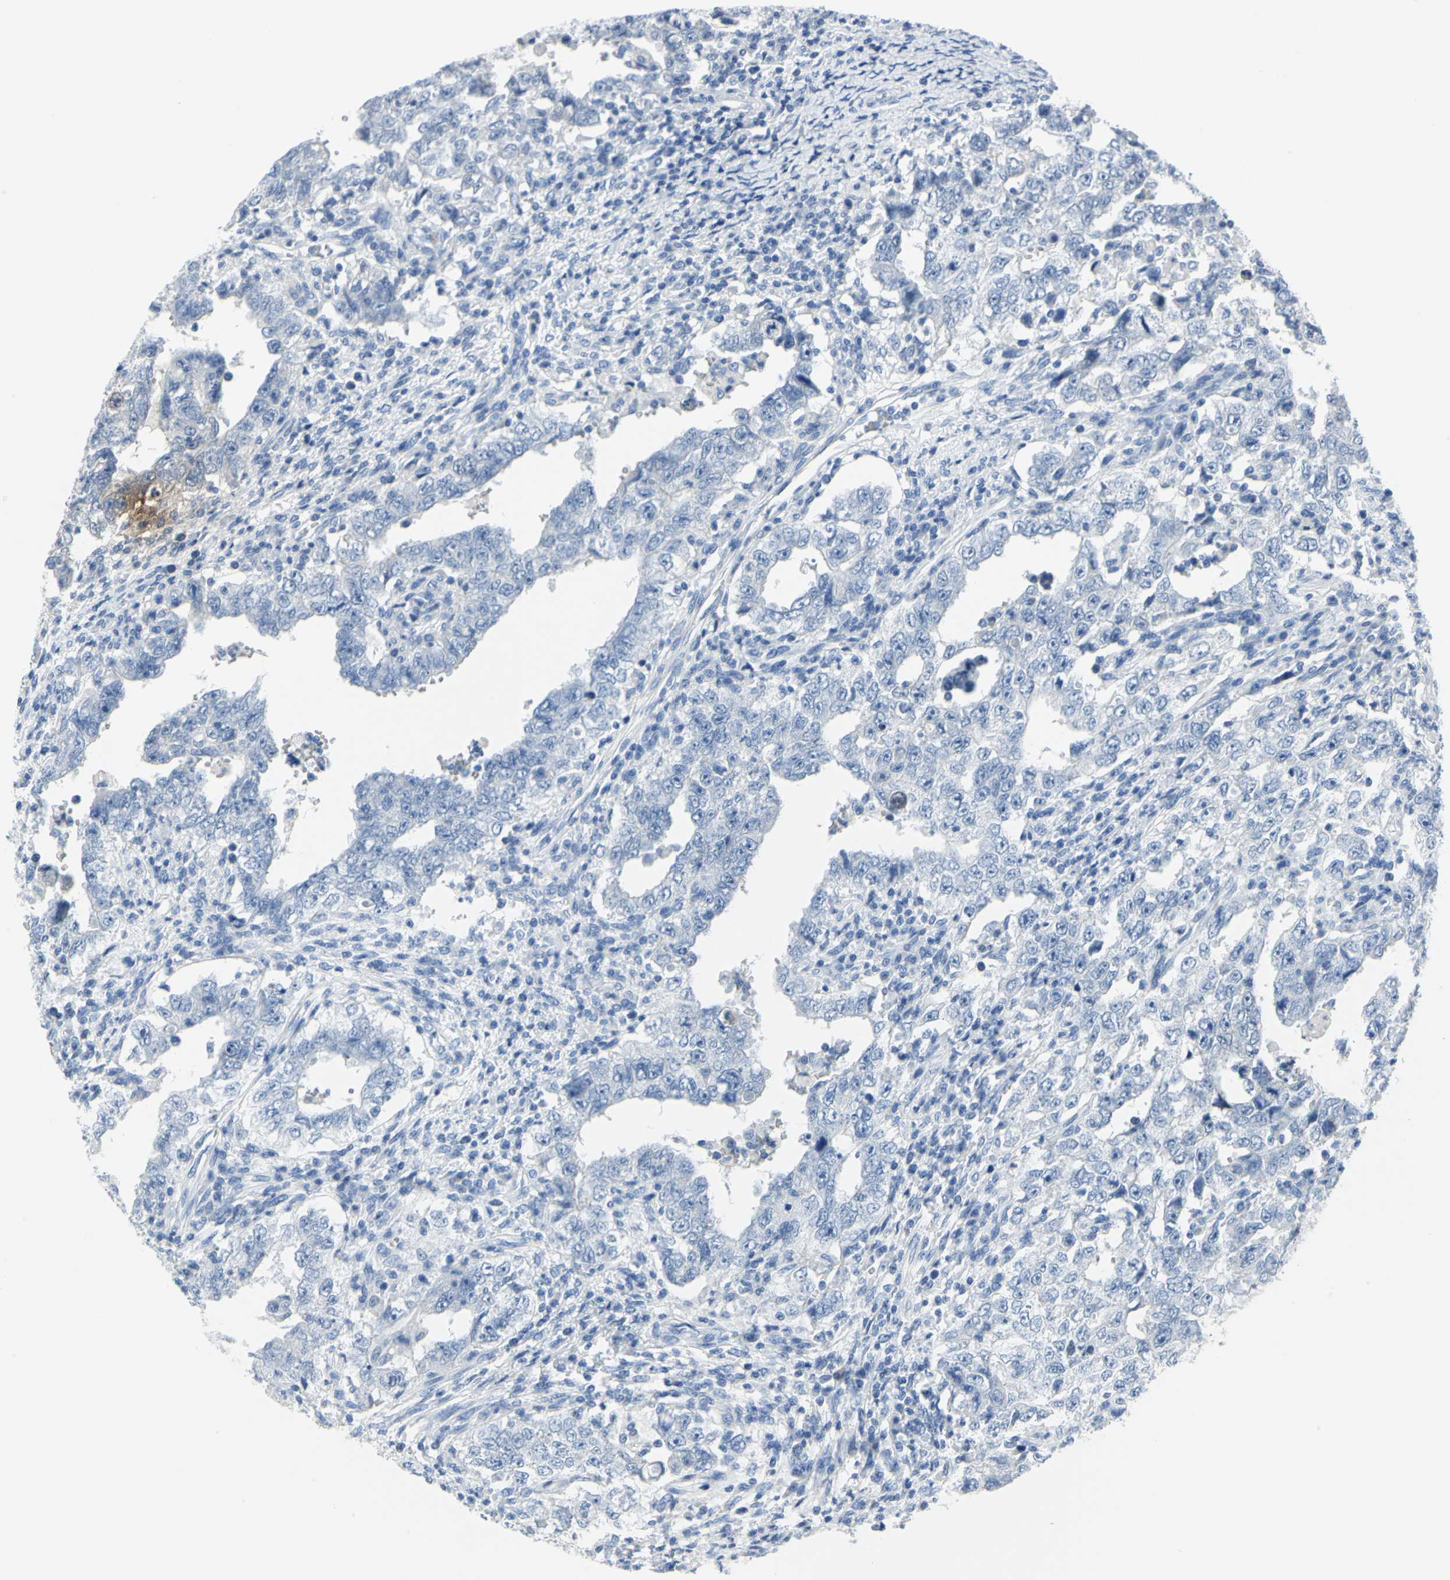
{"staining": {"intensity": "negative", "quantity": "none", "location": "none"}, "tissue": "testis cancer", "cell_type": "Tumor cells", "image_type": "cancer", "snomed": [{"axis": "morphology", "description": "Carcinoma, Embryonal, NOS"}, {"axis": "topography", "description": "Testis"}], "caption": "Protein analysis of testis cancer (embryonal carcinoma) shows no significant staining in tumor cells.", "gene": "SFN", "patient": {"sex": "male", "age": 26}}